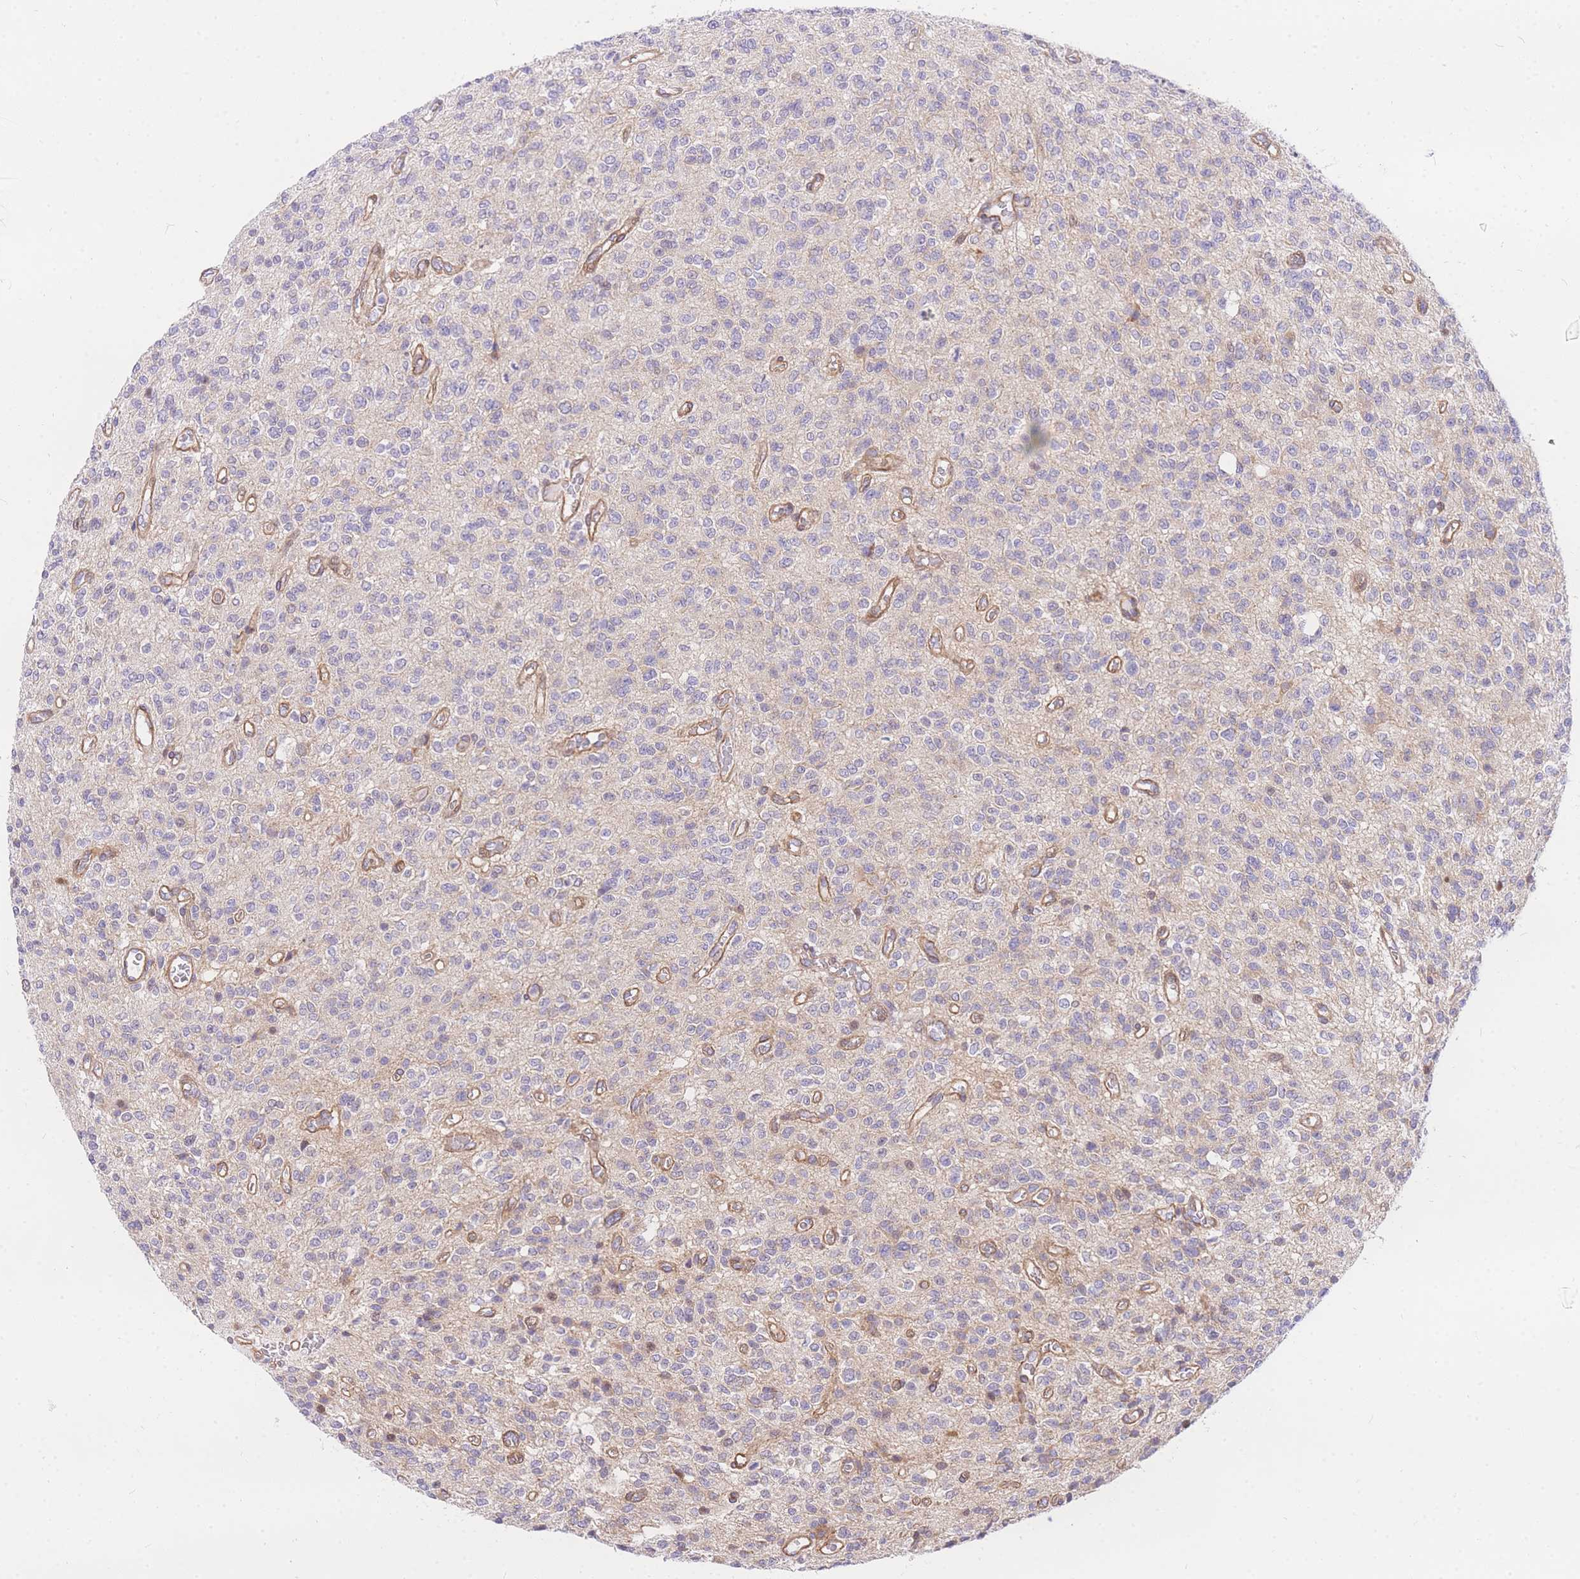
{"staining": {"intensity": "negative", "quantity": "none", "location": "none"}, "tissue": "glioma", "cell_type": "Tumor cells", "image_type": "cancer", "snomed": [{"axis": "morphology", "description": "Glioma, malignant, High grade"}, {"axis": "topography", "description": "Brain"}], "caption": "This is an immunohistochemistry (IHC) photomicrograph of human glioma. There is no positivity in tumor cells.", "gene": "S100PBP", "patient": {"sex": "male", "age": 34}}